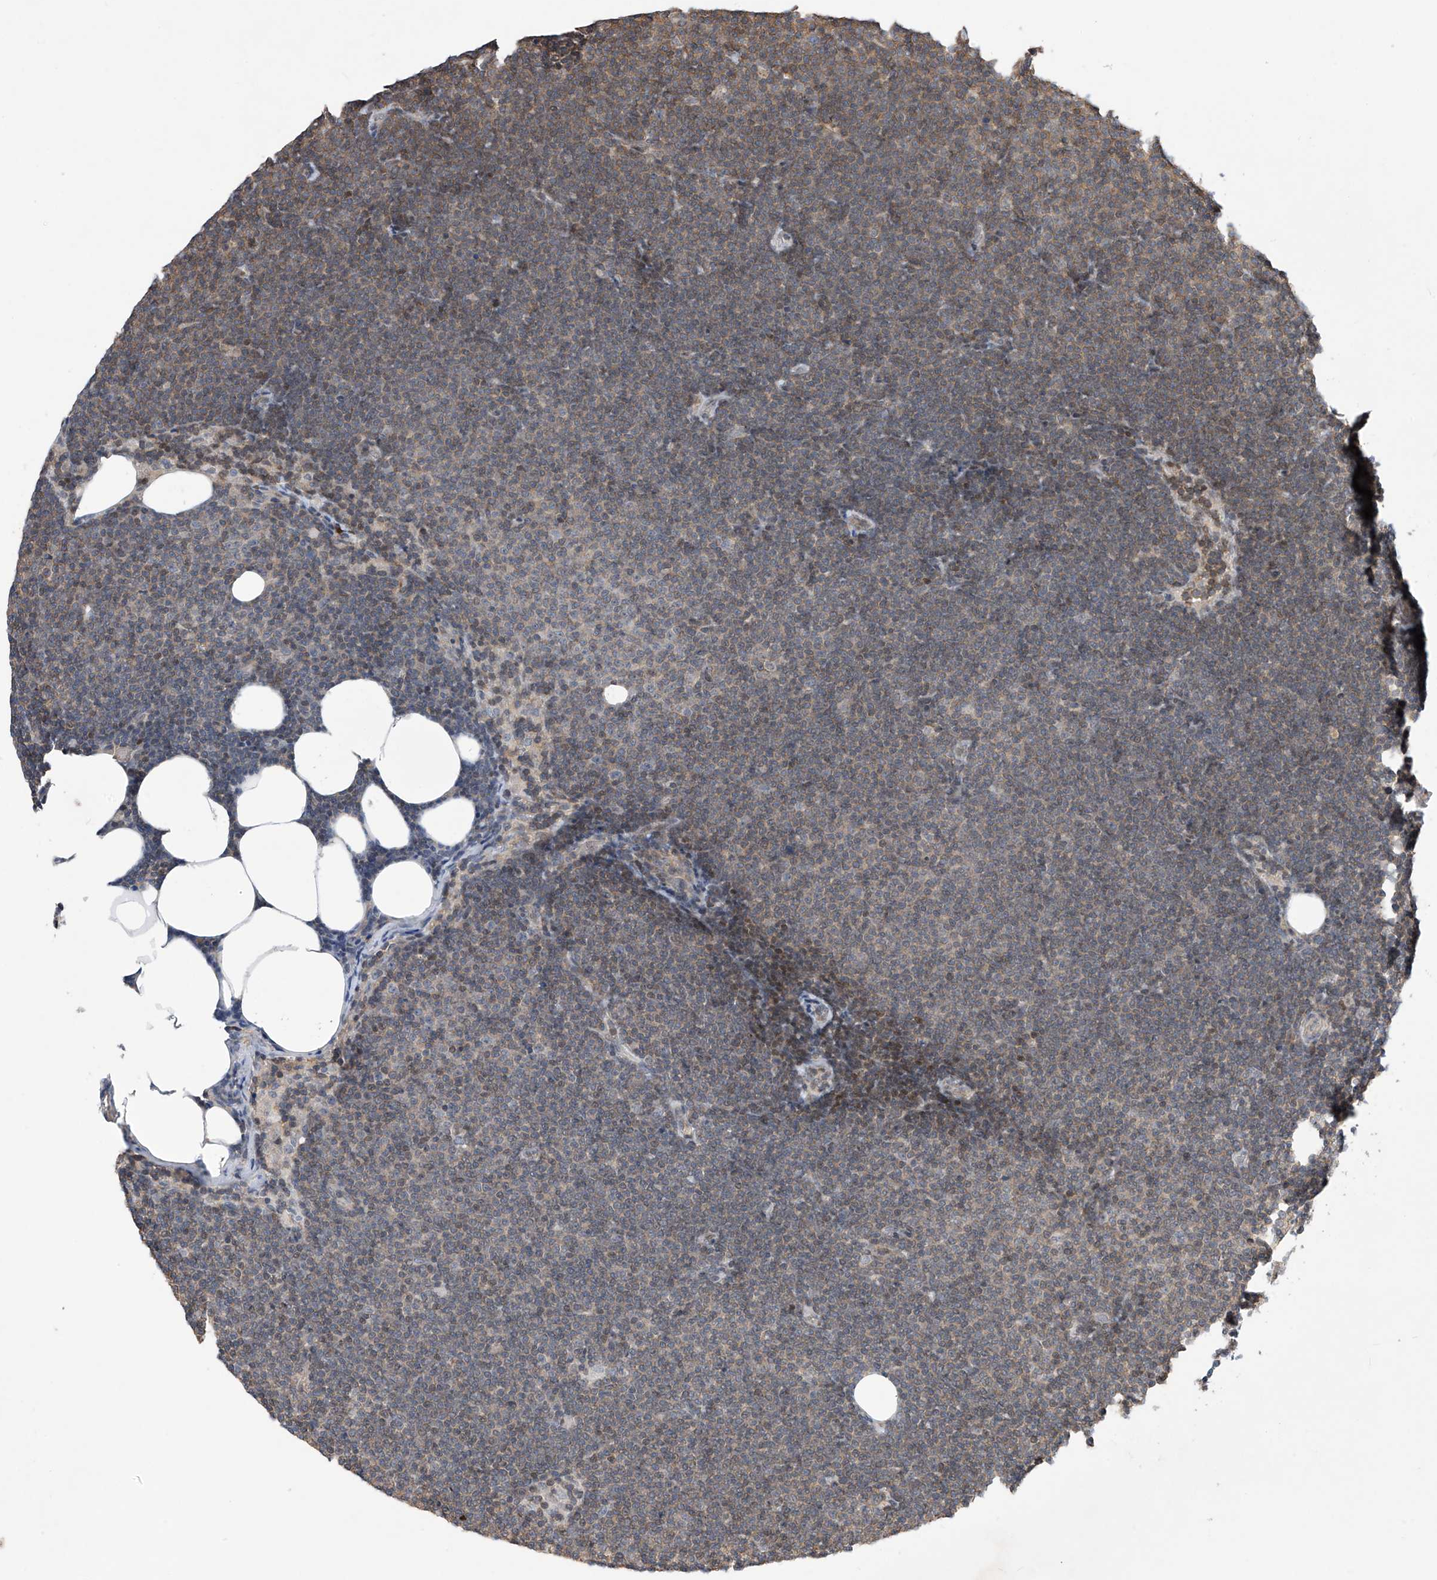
{"staining": {"intensity": "weak", "quantity": "25%-75%", "location": "cytoplasmic/membranous"}, "tissue": "lymphoma", "cell_type": "Tumor cells", "image_type": "cancer", "snomed": [{"axis": "morphology", "description": "Malignant lymphoma, non-Hodgkin's type, Low grade"}, {"axis": "topography", "description": "Lymph node"}], "caption": "Lymphoma stained for a protein exhibits weak cytoplasmic/membranous positivity in tumor cells.", "gene": "MSL3", "patient": {"sex": "female", "age": 53}}